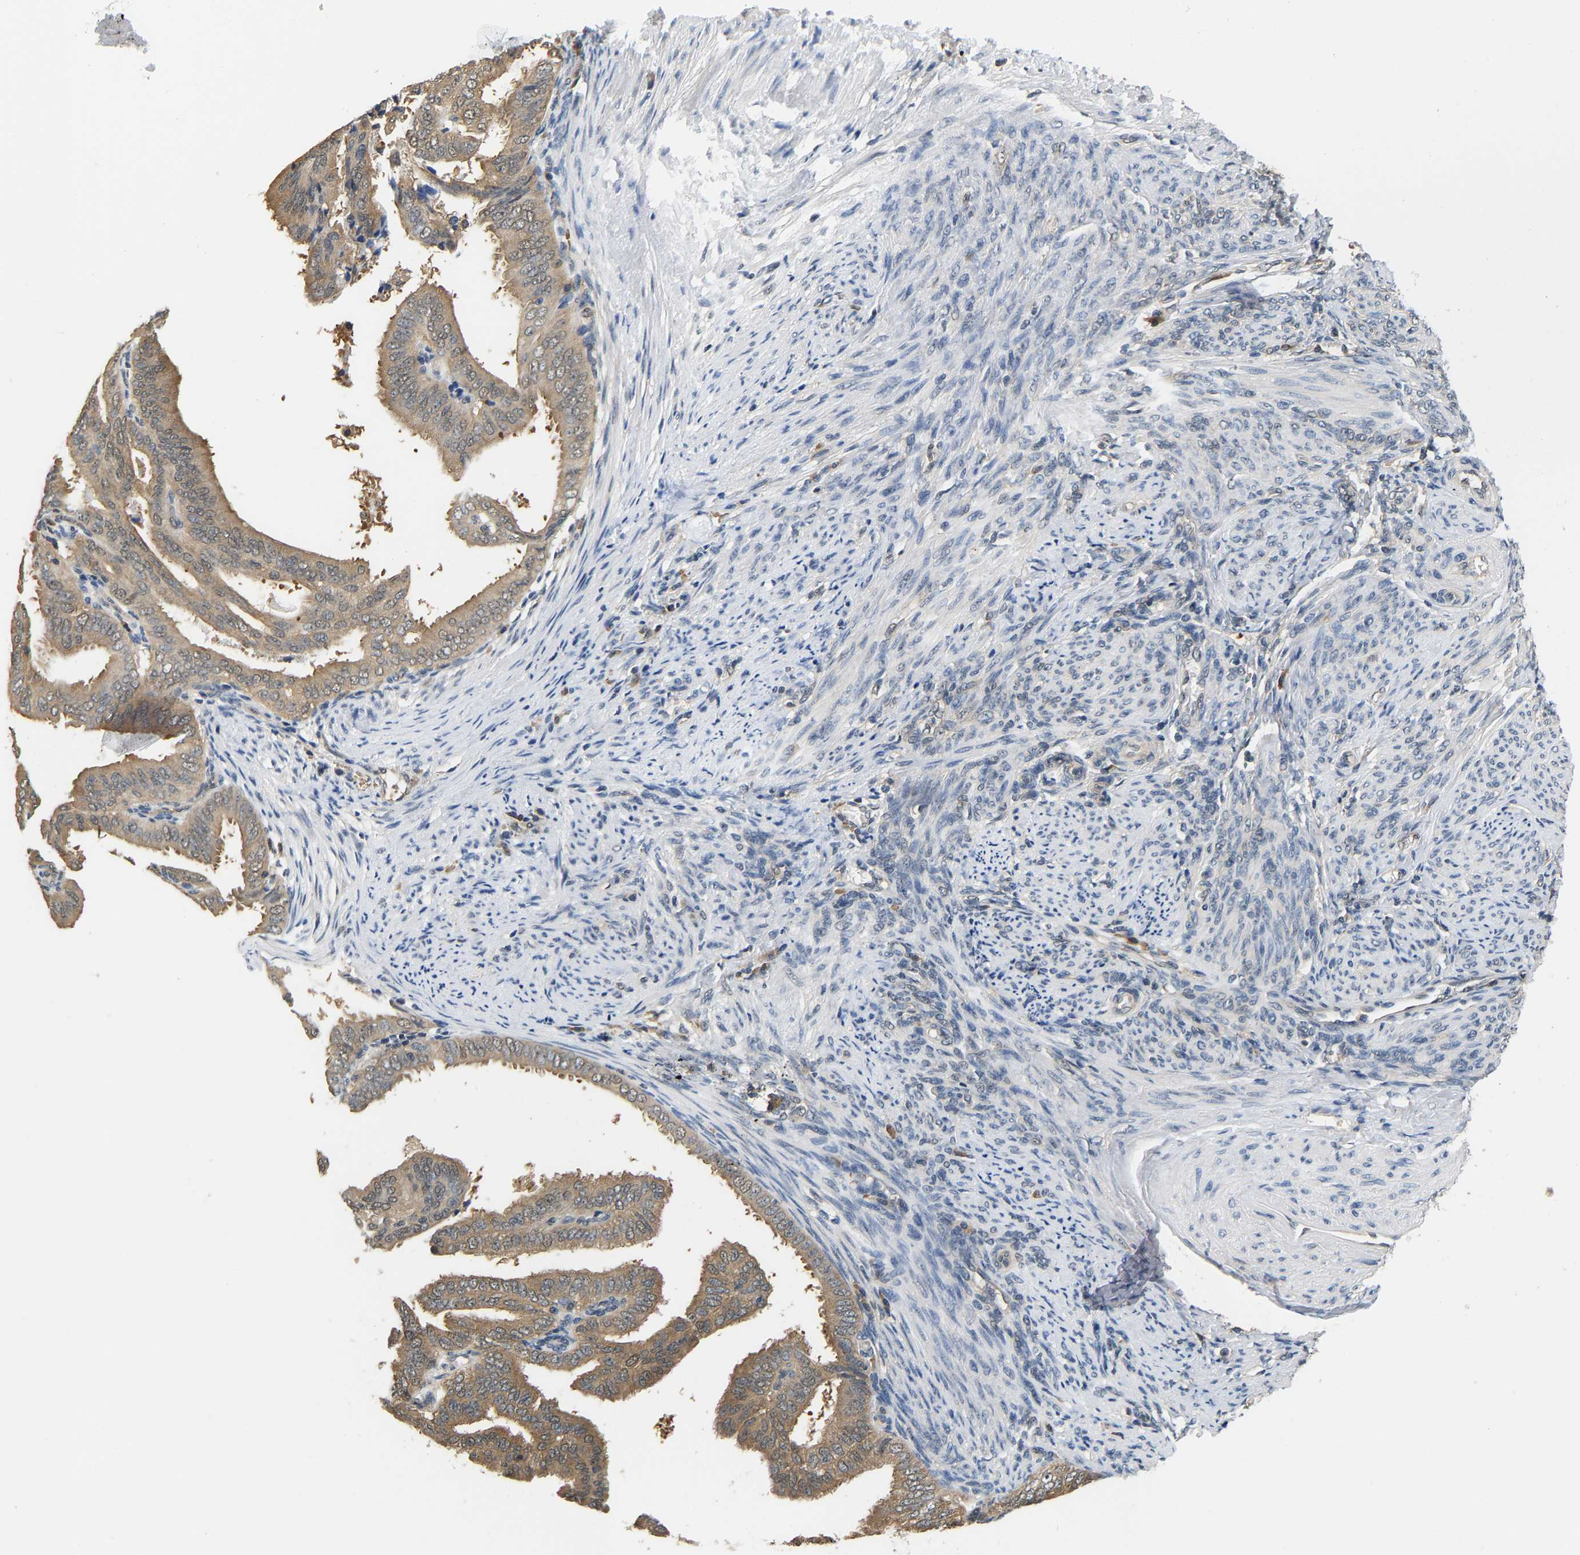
{"staining": {"intensity": "moderate", "quantity": ">75%", "location": "cytoplasmic/membranous"}, "tissue": "endometrial cancer", "cell_type": "Tumor cells", "image_type": "cancer", "snomed": [{"axis": "morphology", "description": "Adenocarcinoma, NOS"}, {"axis": "topography", "description": "Endometrium"}], "caption": "Immunohistochemical staining of human adenocarcinoma (endometrial) reveals moderate cytoplasmic/membranous protein staining in about >75% of tumor cells.", "gene": "ARHGEF12", "patient": {"sex": "female", "age": 58}}